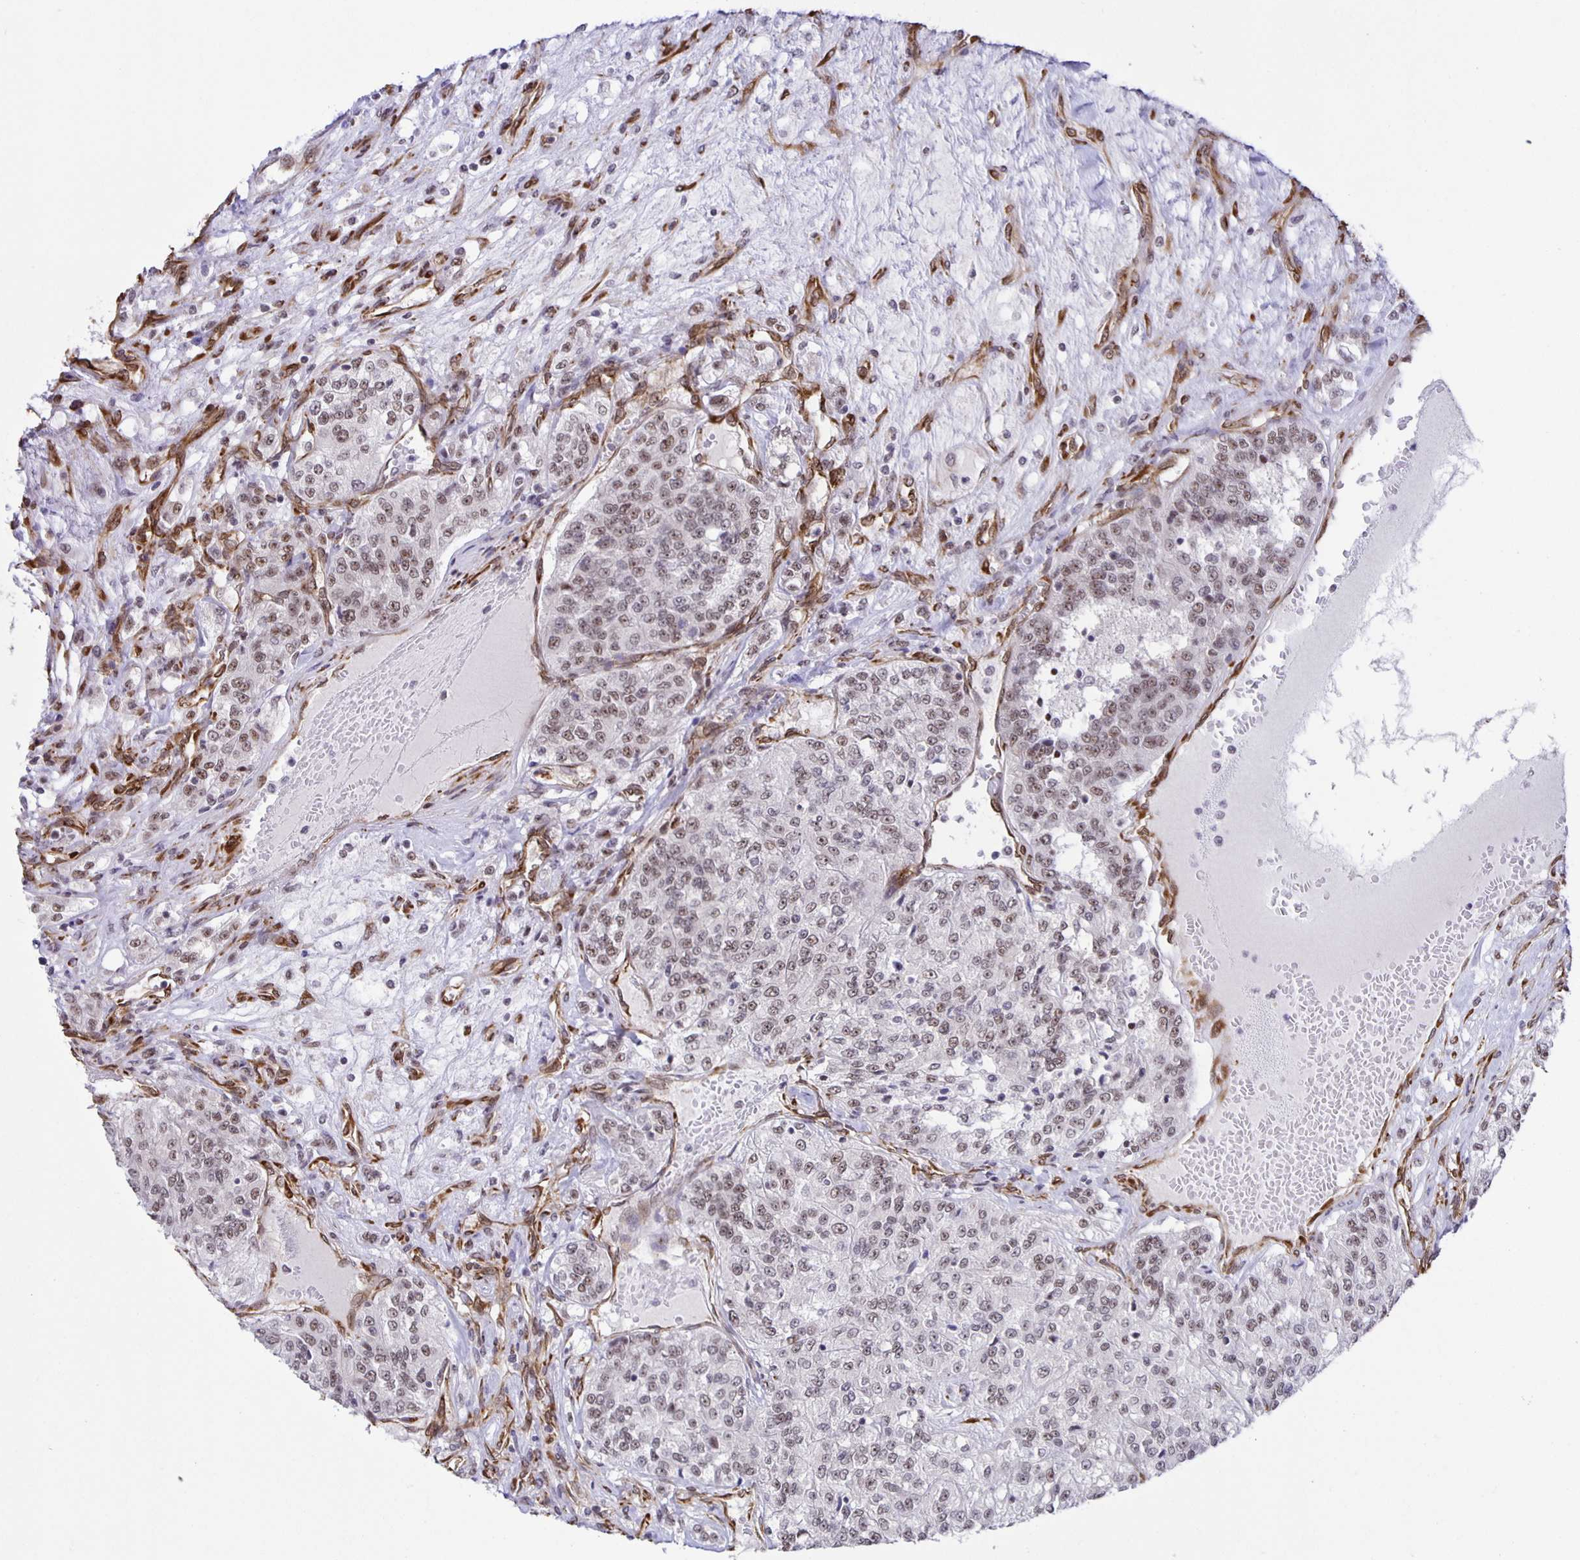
{"staining": {"intensity": "weak", "quantity": ">75%", "location": "nuclear"}, "tissue": "renal cancer", "cell_type": "Tumor cells", "image_type": "cancer", "snomed": [{"axis": "morphology", "description": "Adenocarcinoma, NOS"}, {"axis": "topography", "description": "Kidney"}], "caption": "This is a micrograph of immunohistochemistry staining of renal cancer (adenocarcinoma), which shows weak expression in the nuclear of tumor cells.", "gene": "ZRANB2", "patient": {"sex": "female", "age": 63}}